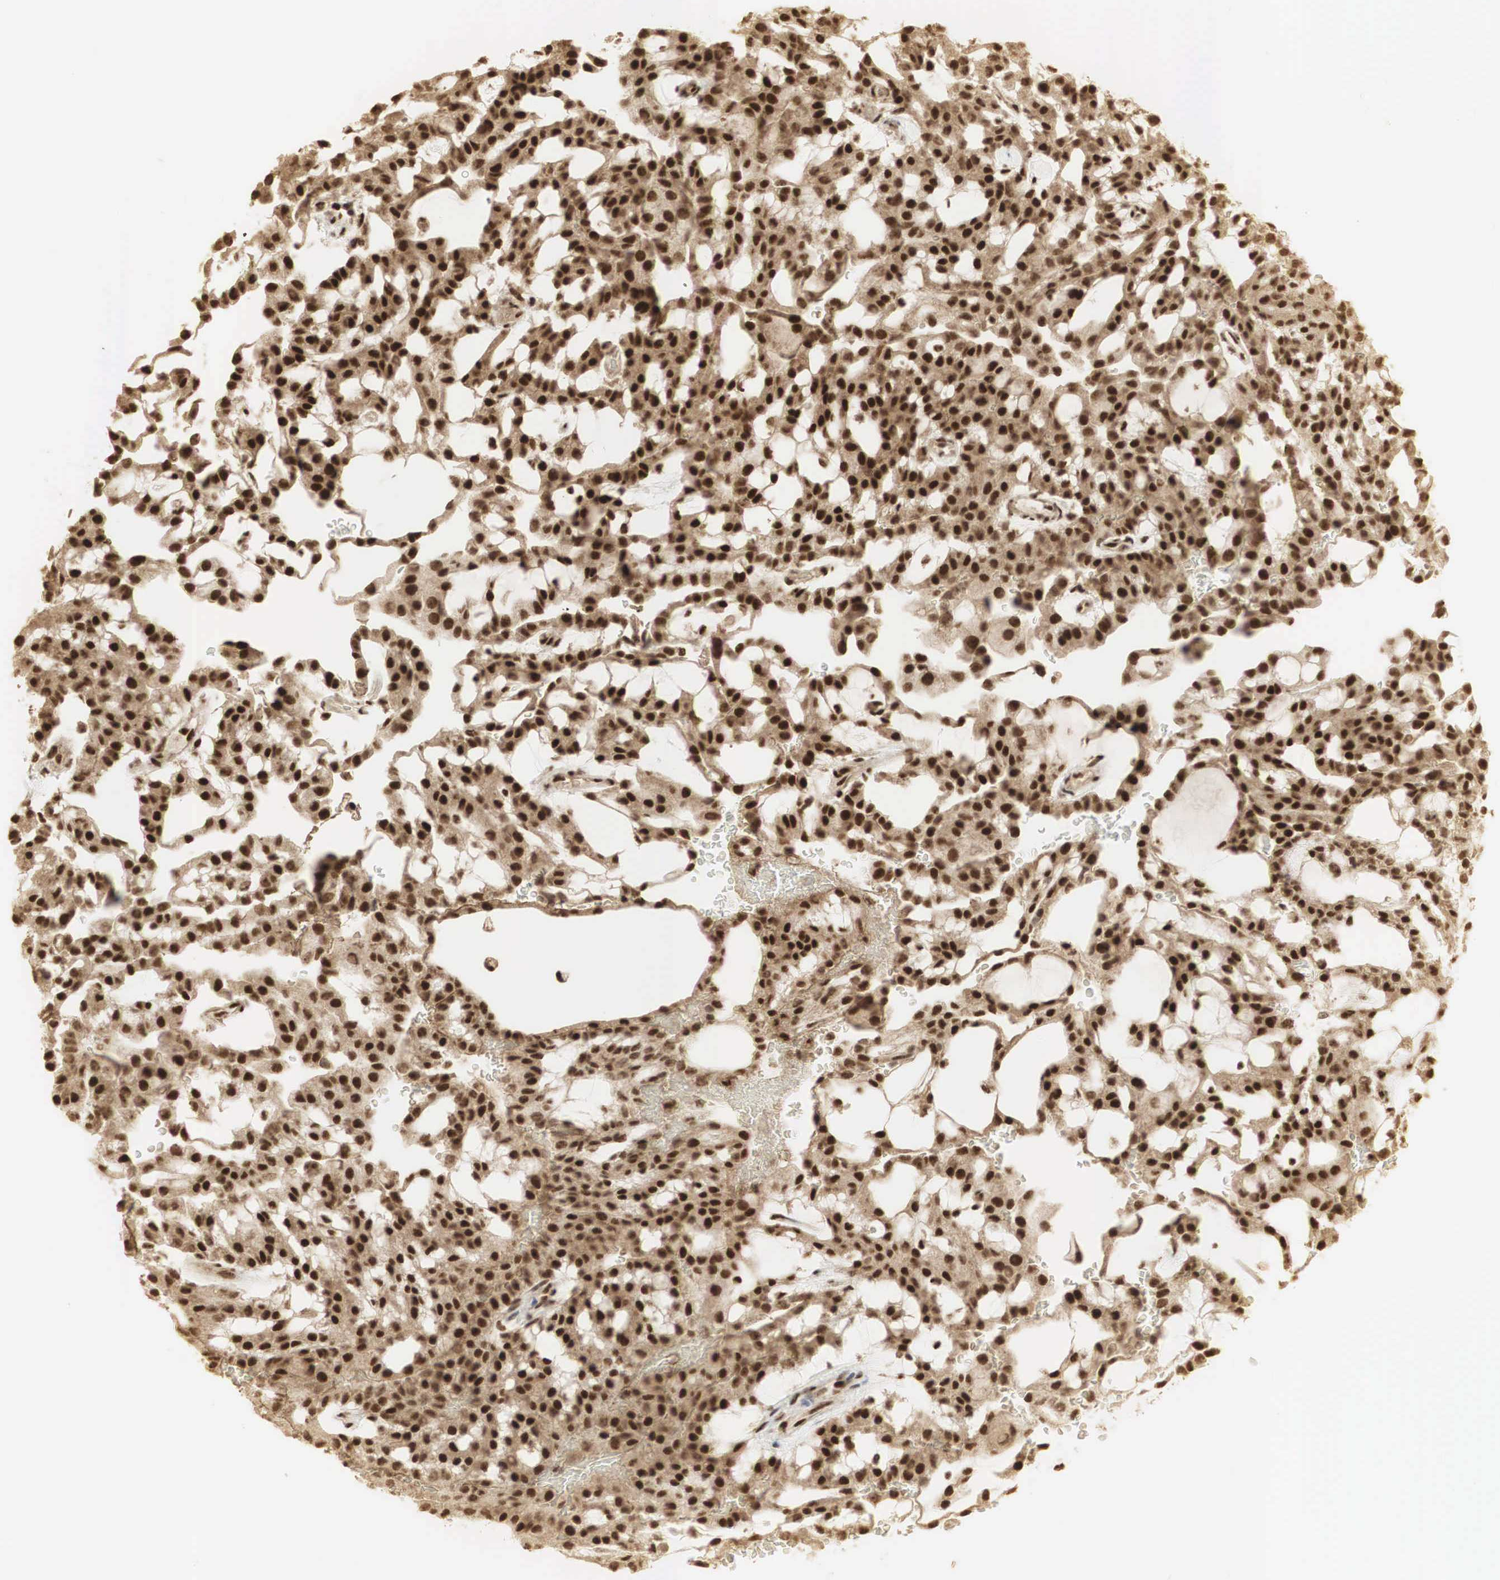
{"staining": {"intensity": "strong", "quantity": ">75%", "location": "cytoplasmic/membranous,nuclear"}, "tissue": "renal cancer", "cell_type": "Tumor cells", "image_type": "cancer", "snomed": [{"axis": "morphology", "description": "Adenocarcinoma, NOS"}, {"axis": "topography", "description": "Kidney"}], "caption": "Renal adenocarcinoma stained with a protein marker displays strong staining in tumor cells.", "gene": "RNF113A", "patient": {"sex": "male", "age": 63}}